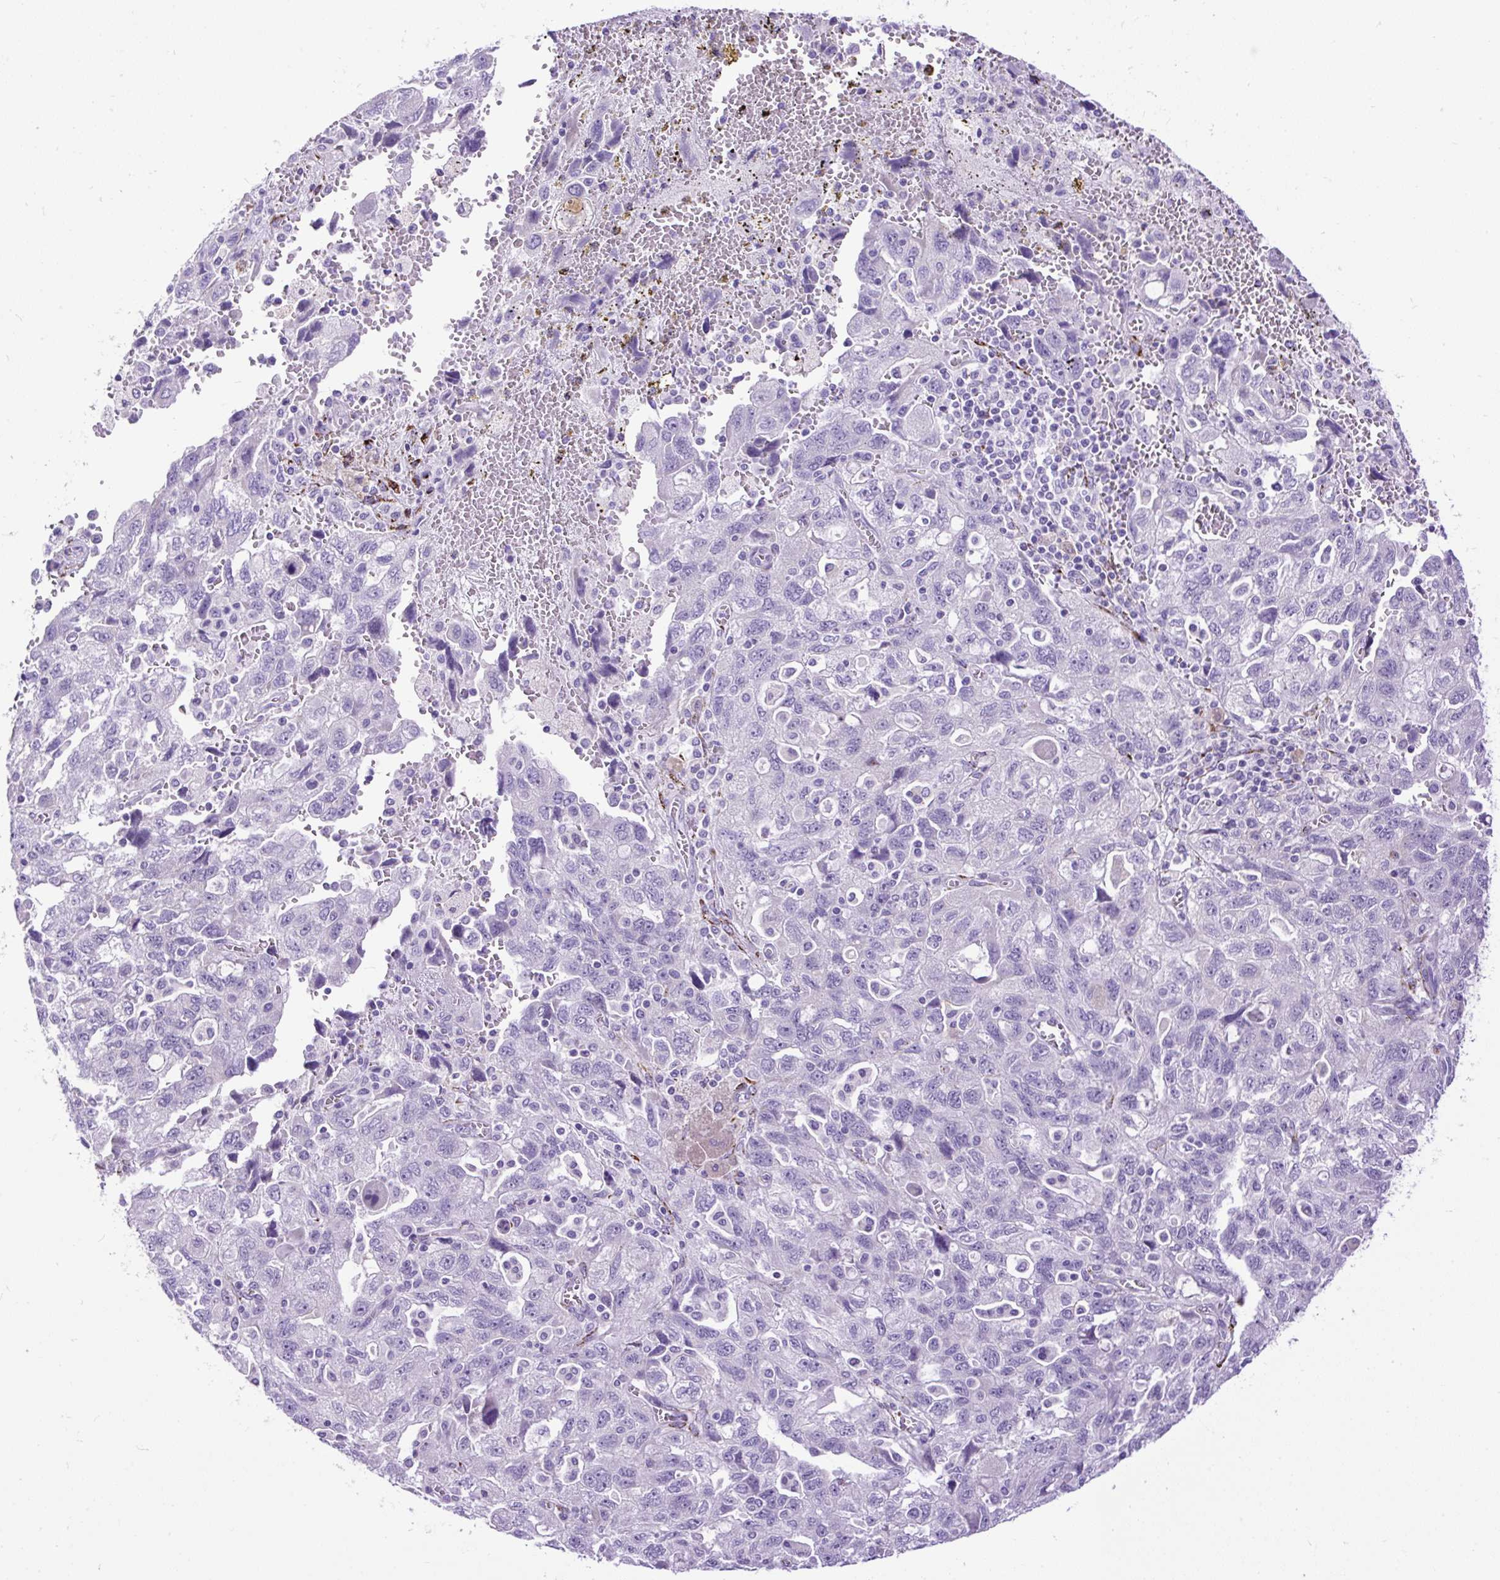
{"staining": {"intensity": "negative", "quantity": "none", "location": "none"}, "tissue": "ovarian cancer", "cell_type": "Tumor cells", "image_type": "cancer", "snomed": [{"axis": "morphology", "description": "Carcinoma, NOS"}, {"axis": "morphology", "description": "Cystadenocarcinoma, serous, NOS"}, {"axis": "topography", "description": "Ovary"}], "caption": "High power microscopy micrograph of an immunohistochemistry image of carcinoma (ovarian), revealing no significant staining in tumor cells. Brightfield microscopy of immunohistochemistry stained with DAB (brown) and hematoxylin (blue), captured at high magnification.", "gene": "ZNF256", "patient": {"sex": "female", "age": 69}}